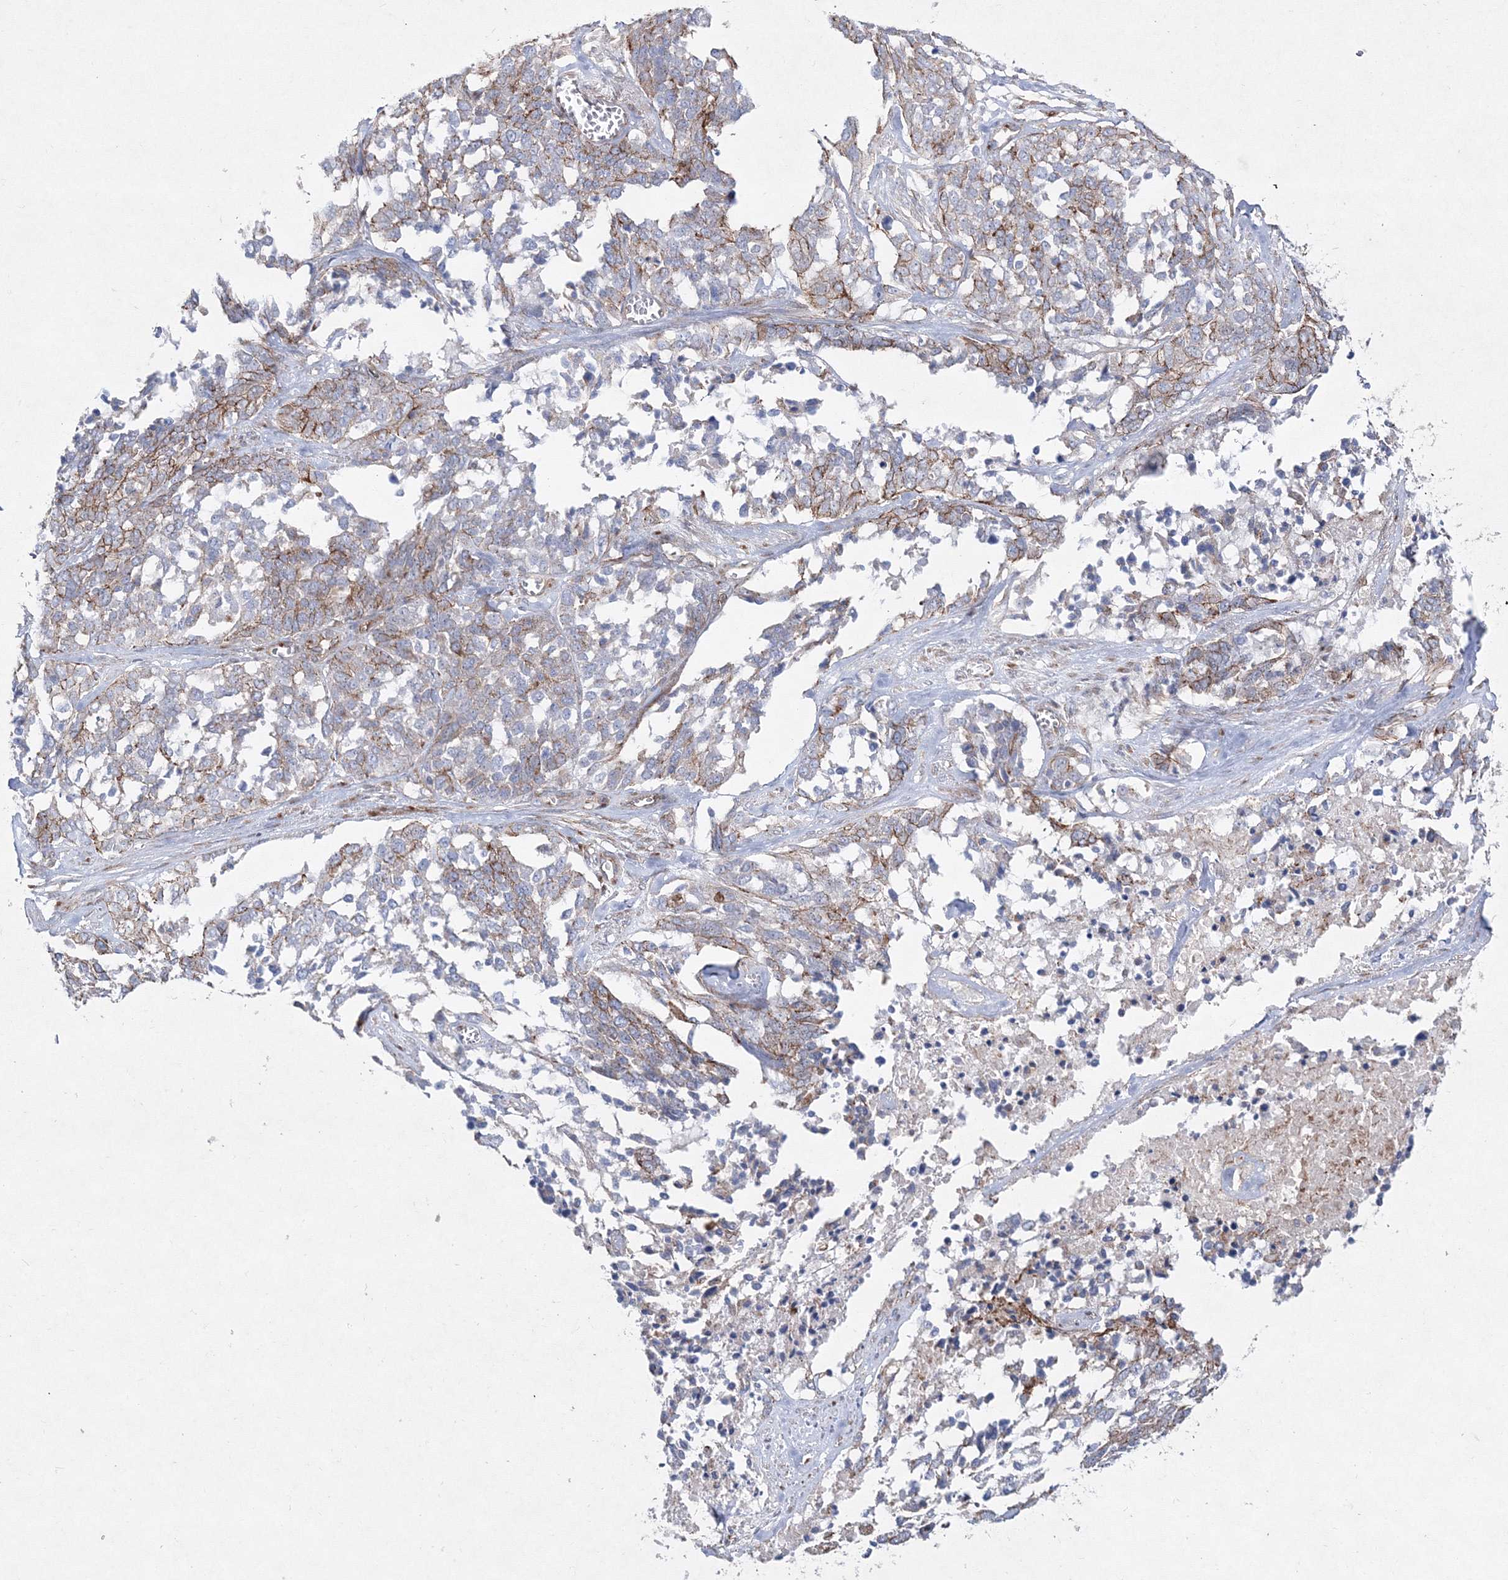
{"staining": {"intensity": "moderate", "quantity": "25%-75%", "location": "cytoplasmic/membranous"}, "tissue": "ovarian cancer", "cell_type": "Tumor cells", "image_type": "cancer", "snomed": [{"axis": "morphology", "description": "Cystadenocarcinoma, serous, NOS"}, {"axis": "topography", "description": "Ovary"}], "caption": "Immunohistochemical staining of ovarian serous cystadenocarcinoma demonstrates moderate cytoplasmic/membranous protein expression in about 25%-75% of tumor cells. Nuclei are stained in blue.", "gene": "NAA40", "patient": {"sex": "female", "age": 44}}